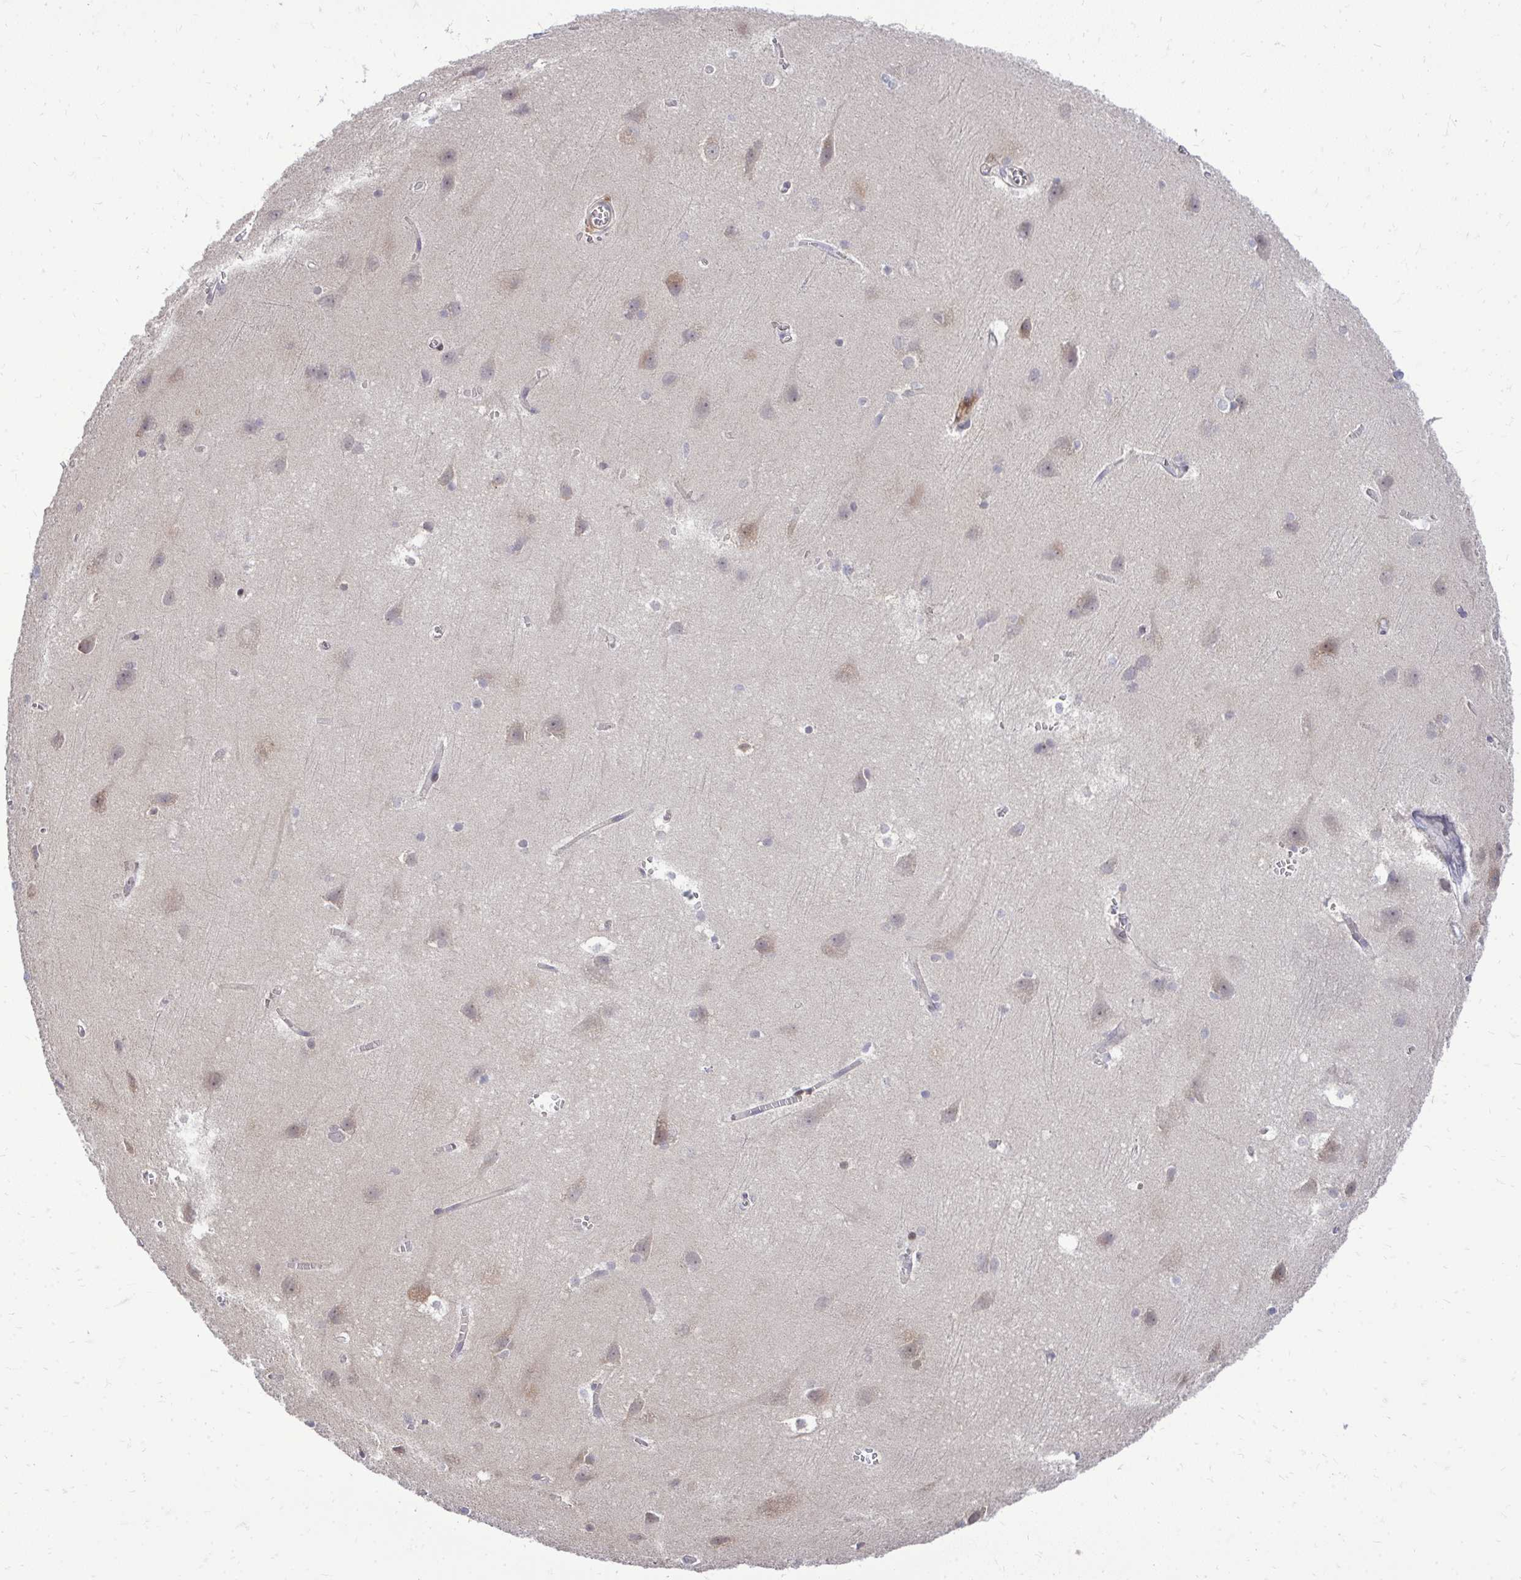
{"staining": {"intensity": "negative", "quantity": "none", "location": "none"}, "tissue": "cerebral cortex", "cell_type": "Endothelial cells", "image_type": "normal", "snomed": [{"axis": "morphology", "description": "Normal tissue, NOS"}, {"axis": "topography", "description": "Cerebral cortex"}], "caption": "The photomicrograph reveals no significant positivity in endothelial cells of cerebral cortex. (DAB (3,3'-diaminobenzidine) immunohistochemistry (IHC) with hematoxylin counter stain).", "gene": "OR8D1", "patient": {"sex": "male", "age": 37}}